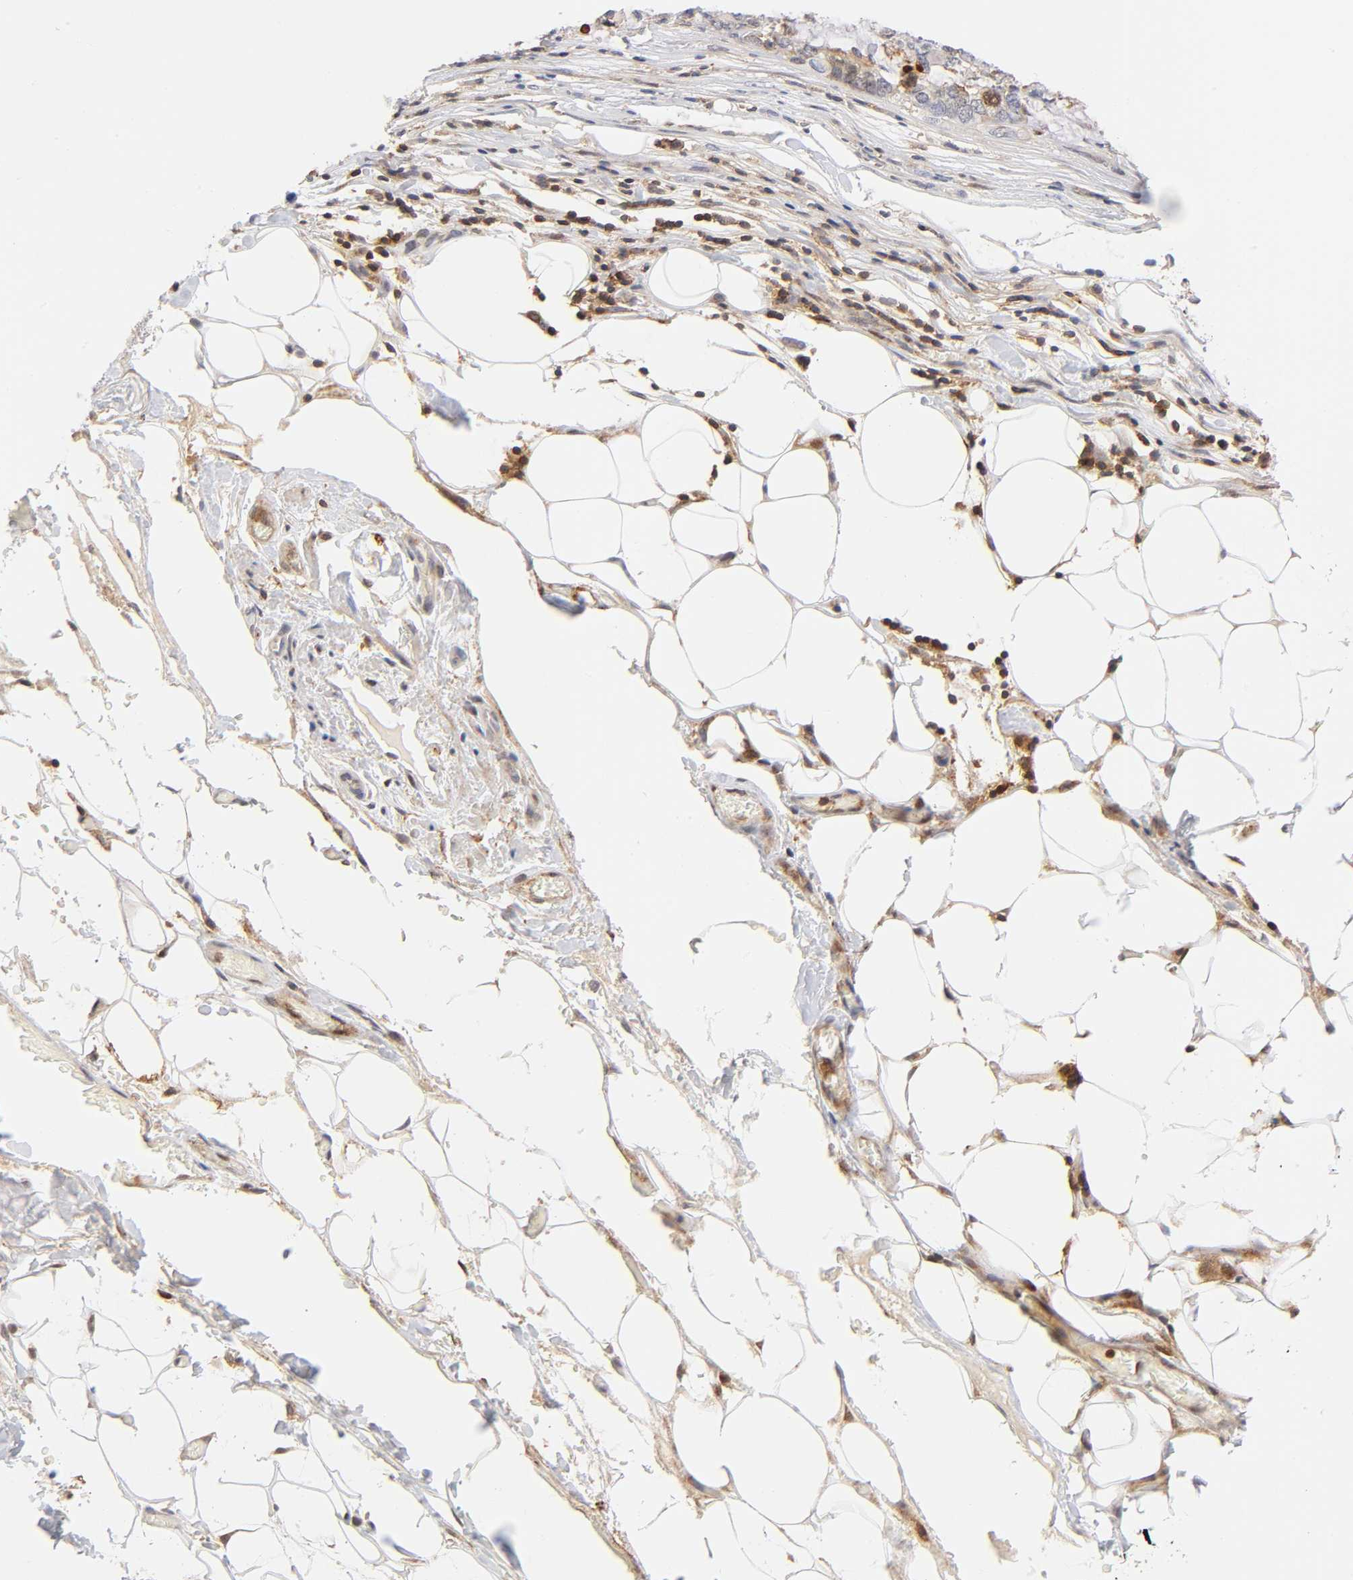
{"staining": {"intensity": "moderate", "quantity": "25%-75%", "location": "cytoplasmic/membranous"}, "tissue": "stomach cancer", "cell_type": "Tumor cells", "image_type": "cancer", "snomed": [{"axis": "morphology", "description": "Adenocarcinoma, NOS"}, {"axis": "topography", "description": "Stomach, lower"}], "caption": "A brown stain shows moderate cytoplasmic/membranous positivity of a protein in stomach cancer tumor cells.", "gene": "ANXA7", "patient": {"sex": "male", "age": 84}}